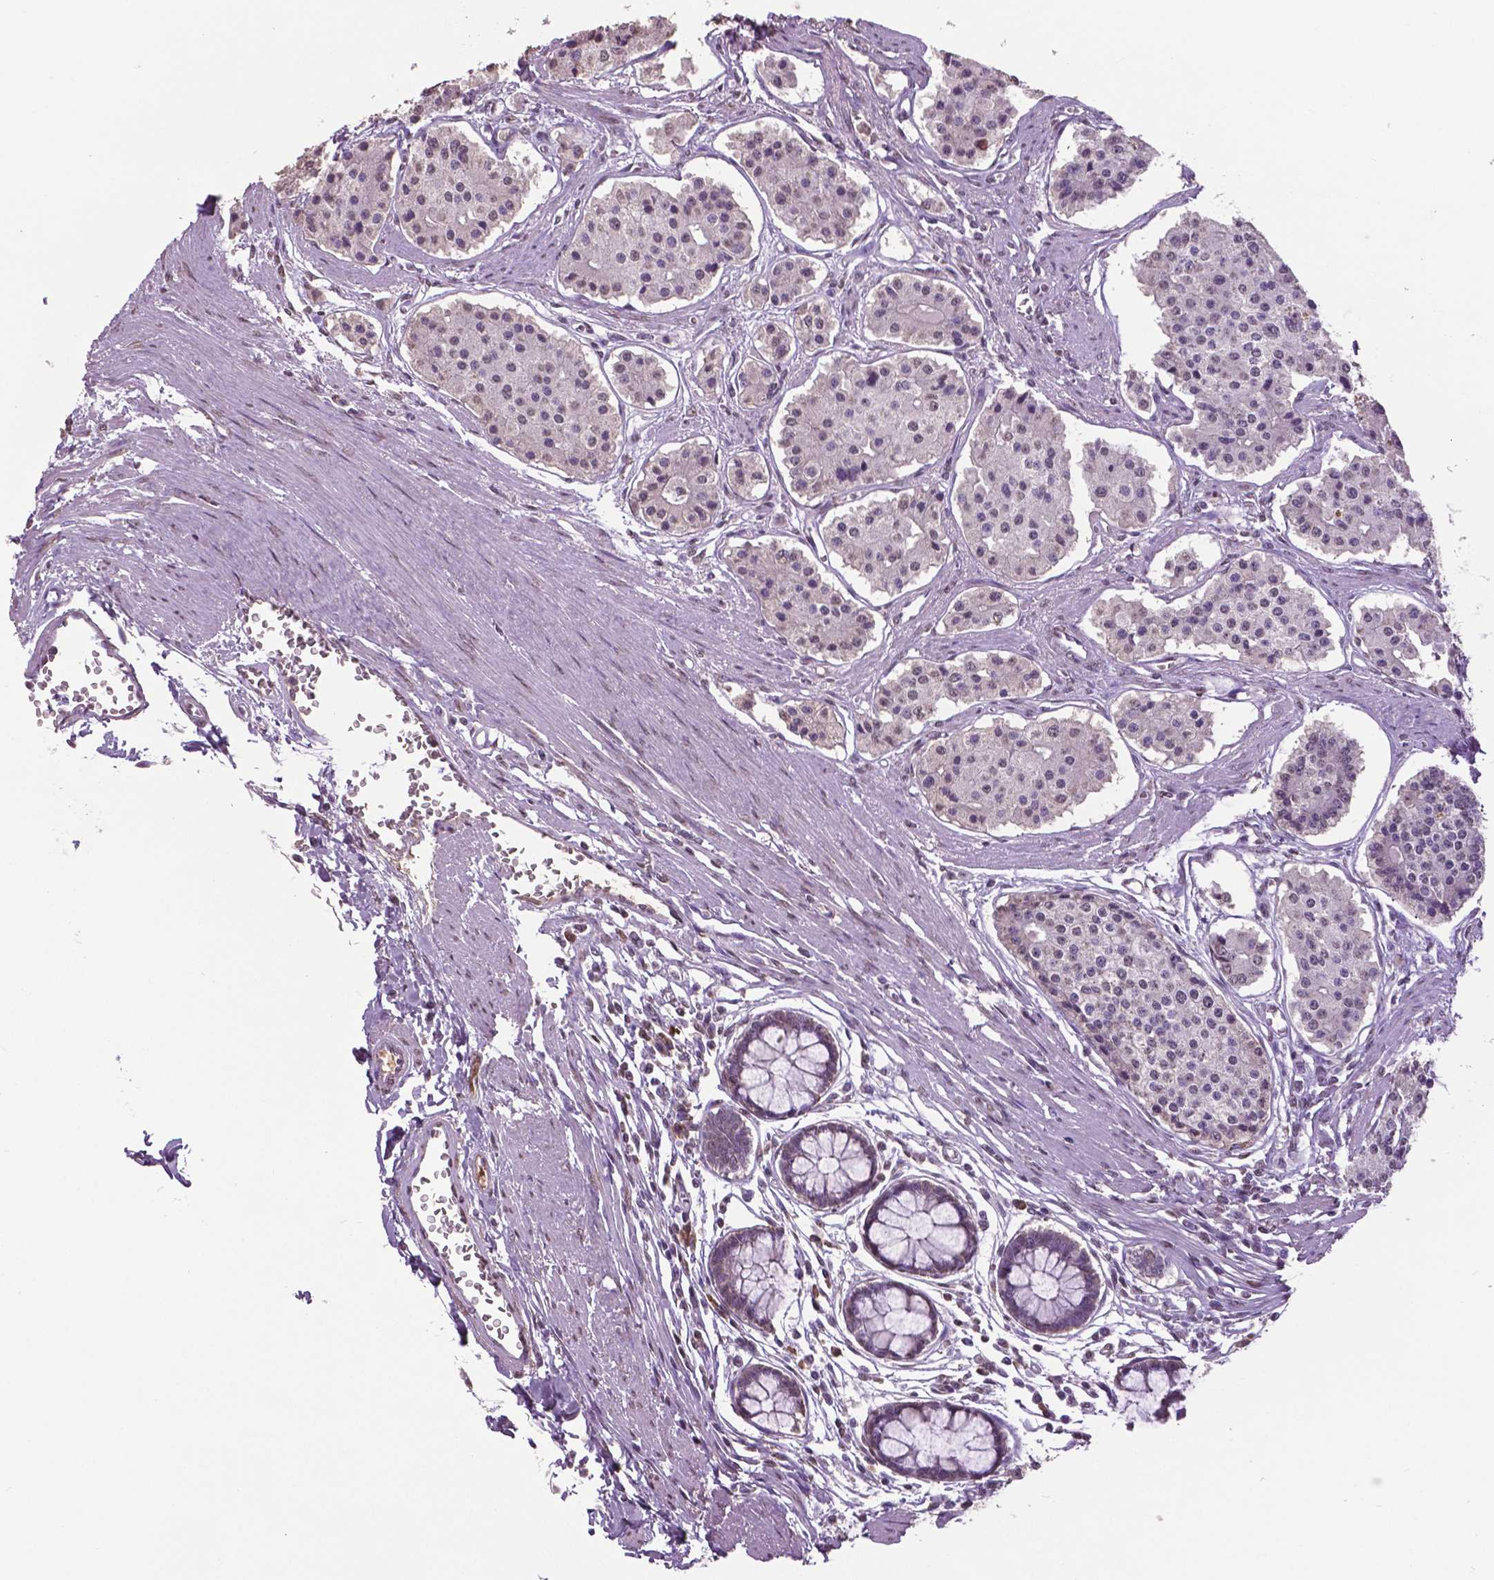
{"staining": {"intensity": "negative", "quantity": "none", "location": "none"}, "tissue": "carcinoid", "cell_type": "Tumor cells", "image_type": "cancer", "snomed": [{"axis": "morphology", "description": "Carcinoid, malignant, NOS"}, {"axis": "topography", "description": "Small intestine"}], "caption": "DAB (3,3'-diaminobenzidine) immunohistochemical staining of human carcinoid displays no significant staining in tumor cells.", "gene": "RUNX3", "patient": {"sex": "female", "age": 65}}